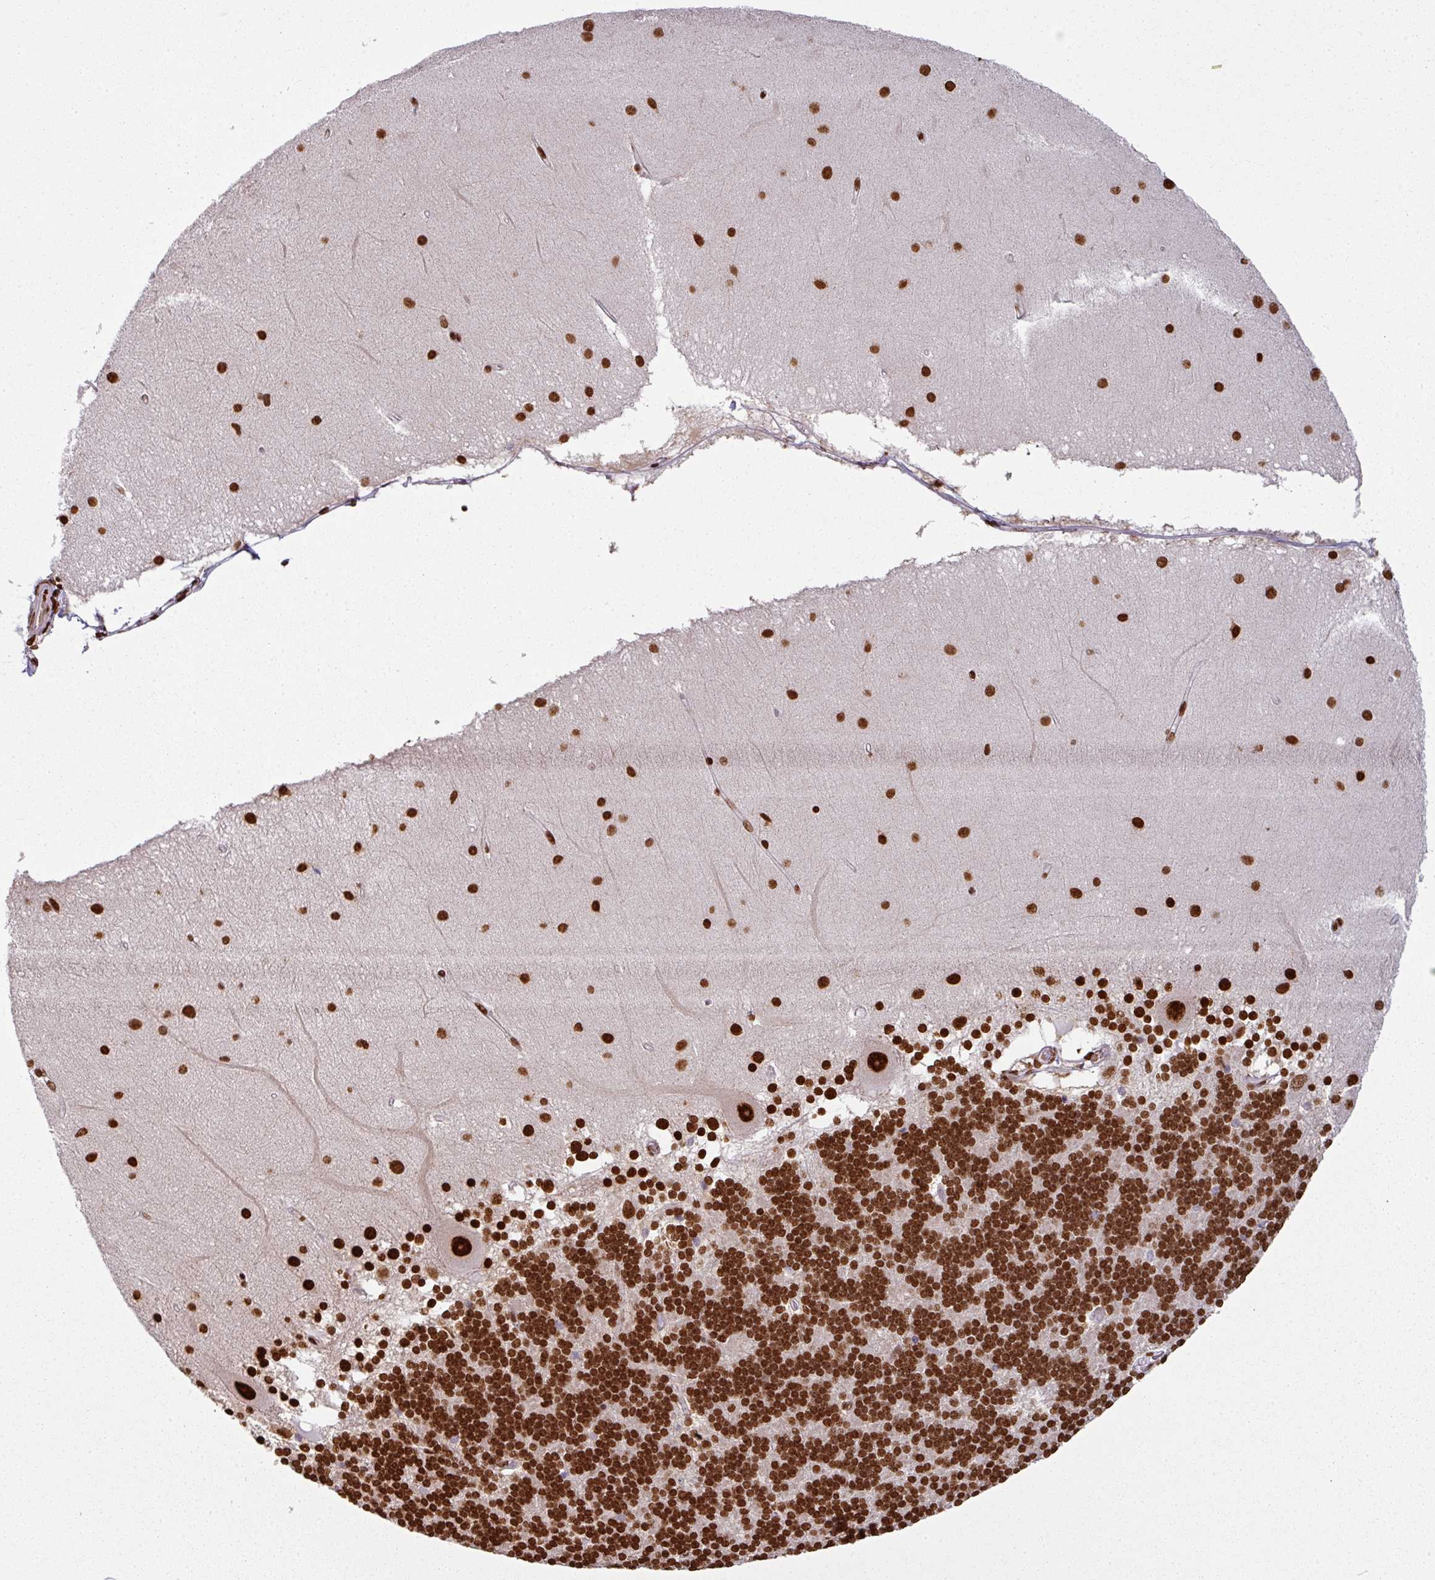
{"staining": {"intensity": "strong", "quantity": ">75%", "location": "nuclear"}, "tissue": "cerebellum", "cell_type": "Cells in granular layer", "image_type": "normal", "snomed": [{"axis": "morphology", "description": "Normal tissue, NOS"}, {"axis": "topography", "description": "Cerebellum"}], "caption": "DAB immunohistochemical staining of benign human cerebellum displays strong nuclear protein expression in about >75% of cells in granular layer.", "gene": "SIK3", "patient": {"sex": "female", "age": 54}}